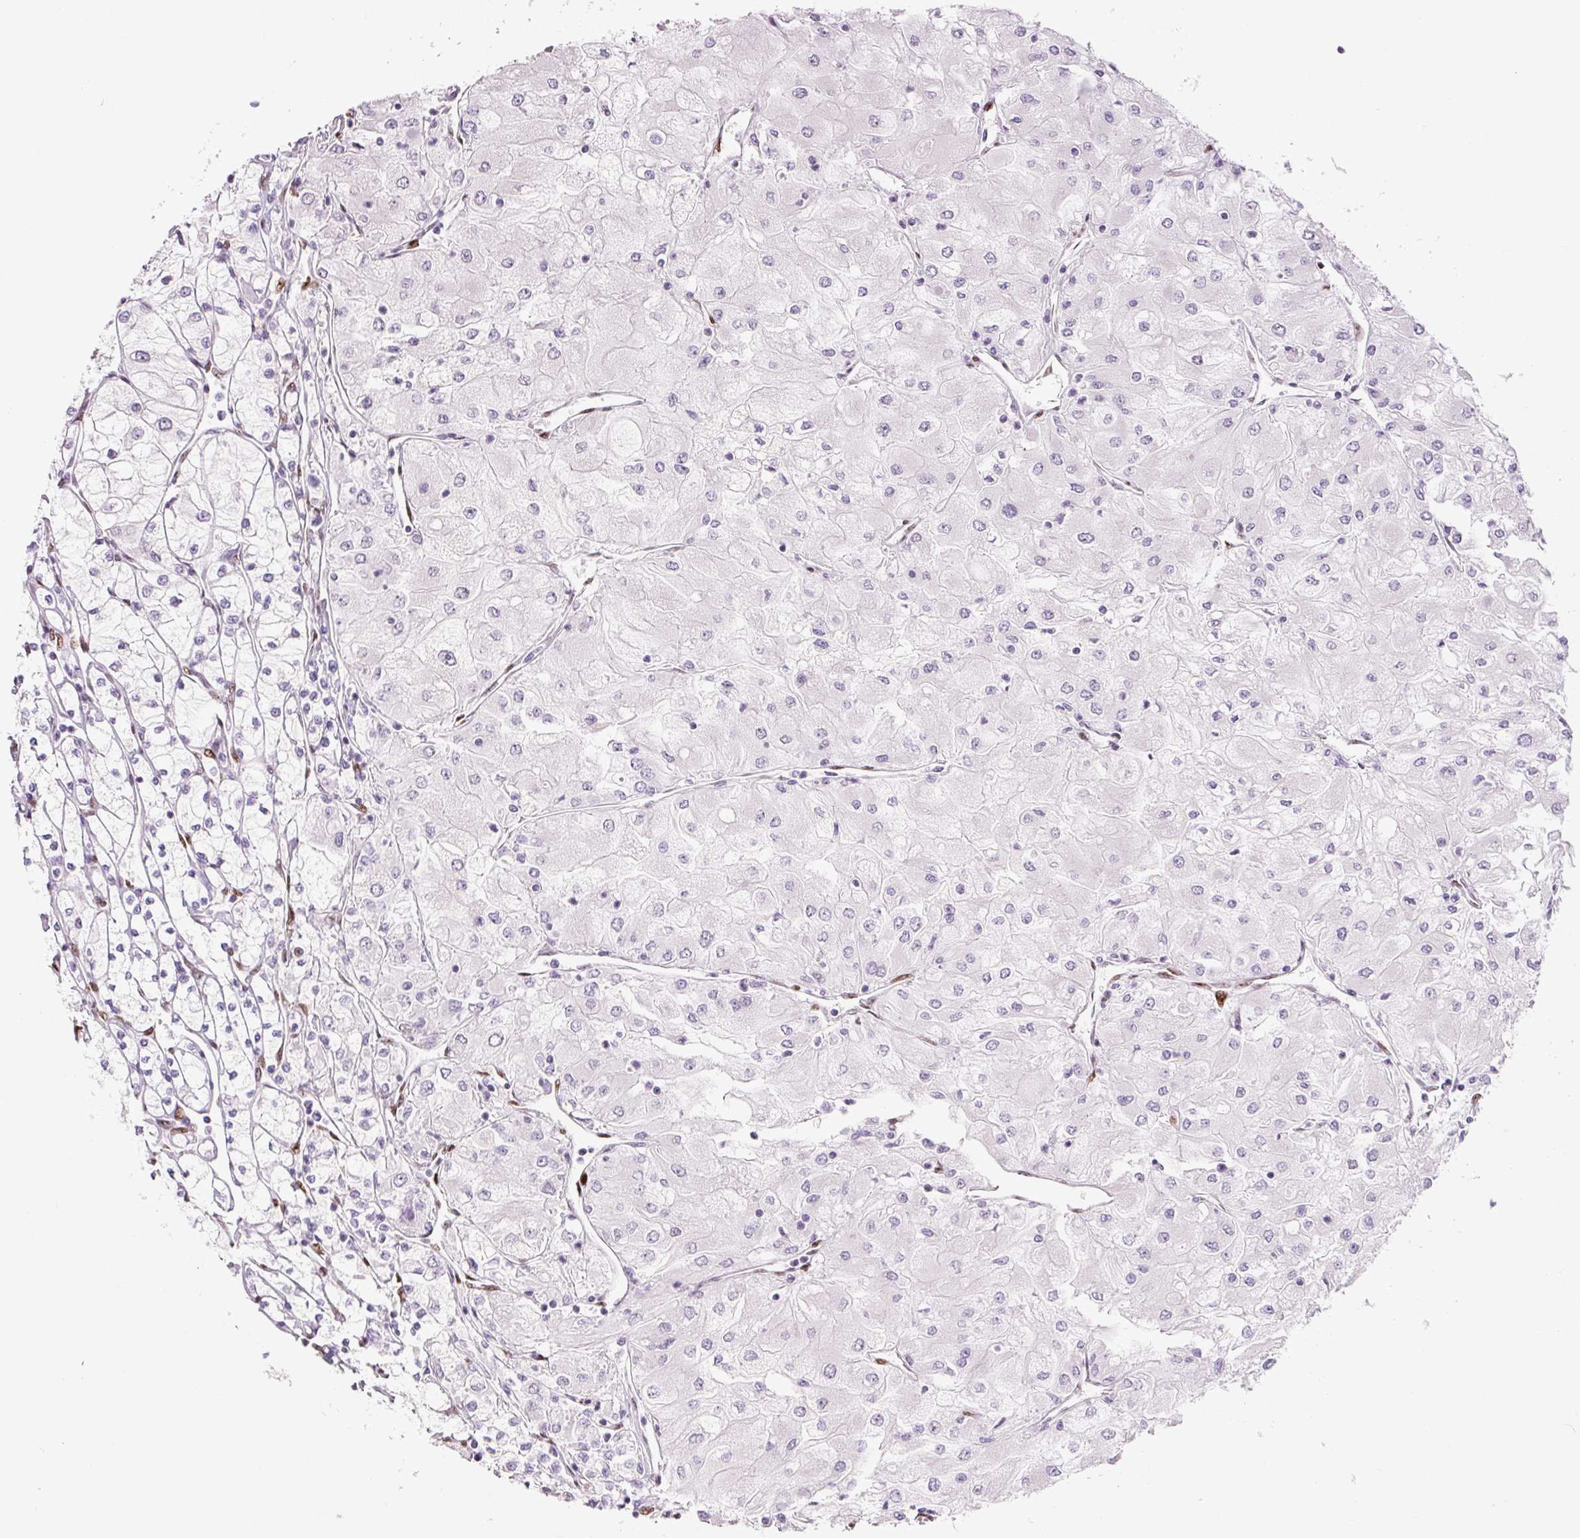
{"staining": {"intensity": "negative", "quantity": "none", "location": "none"}, "tissue": "renal cancer", "cell_type": "Tumor cells", "image_type": "cancer", "snomed": [{"axis": "morphology", "description": "Adenocarcinoma, NOS"}, {"axis": "topography", "description": "Kidney"}], "caption": "The immunohistochemistry photomicrograph has no significant staining in tumor cells of renal cancer (adenocarcinoma) tissue.", "gene": "ZEB1", "patient": {"sex": "male", "age": 80}}